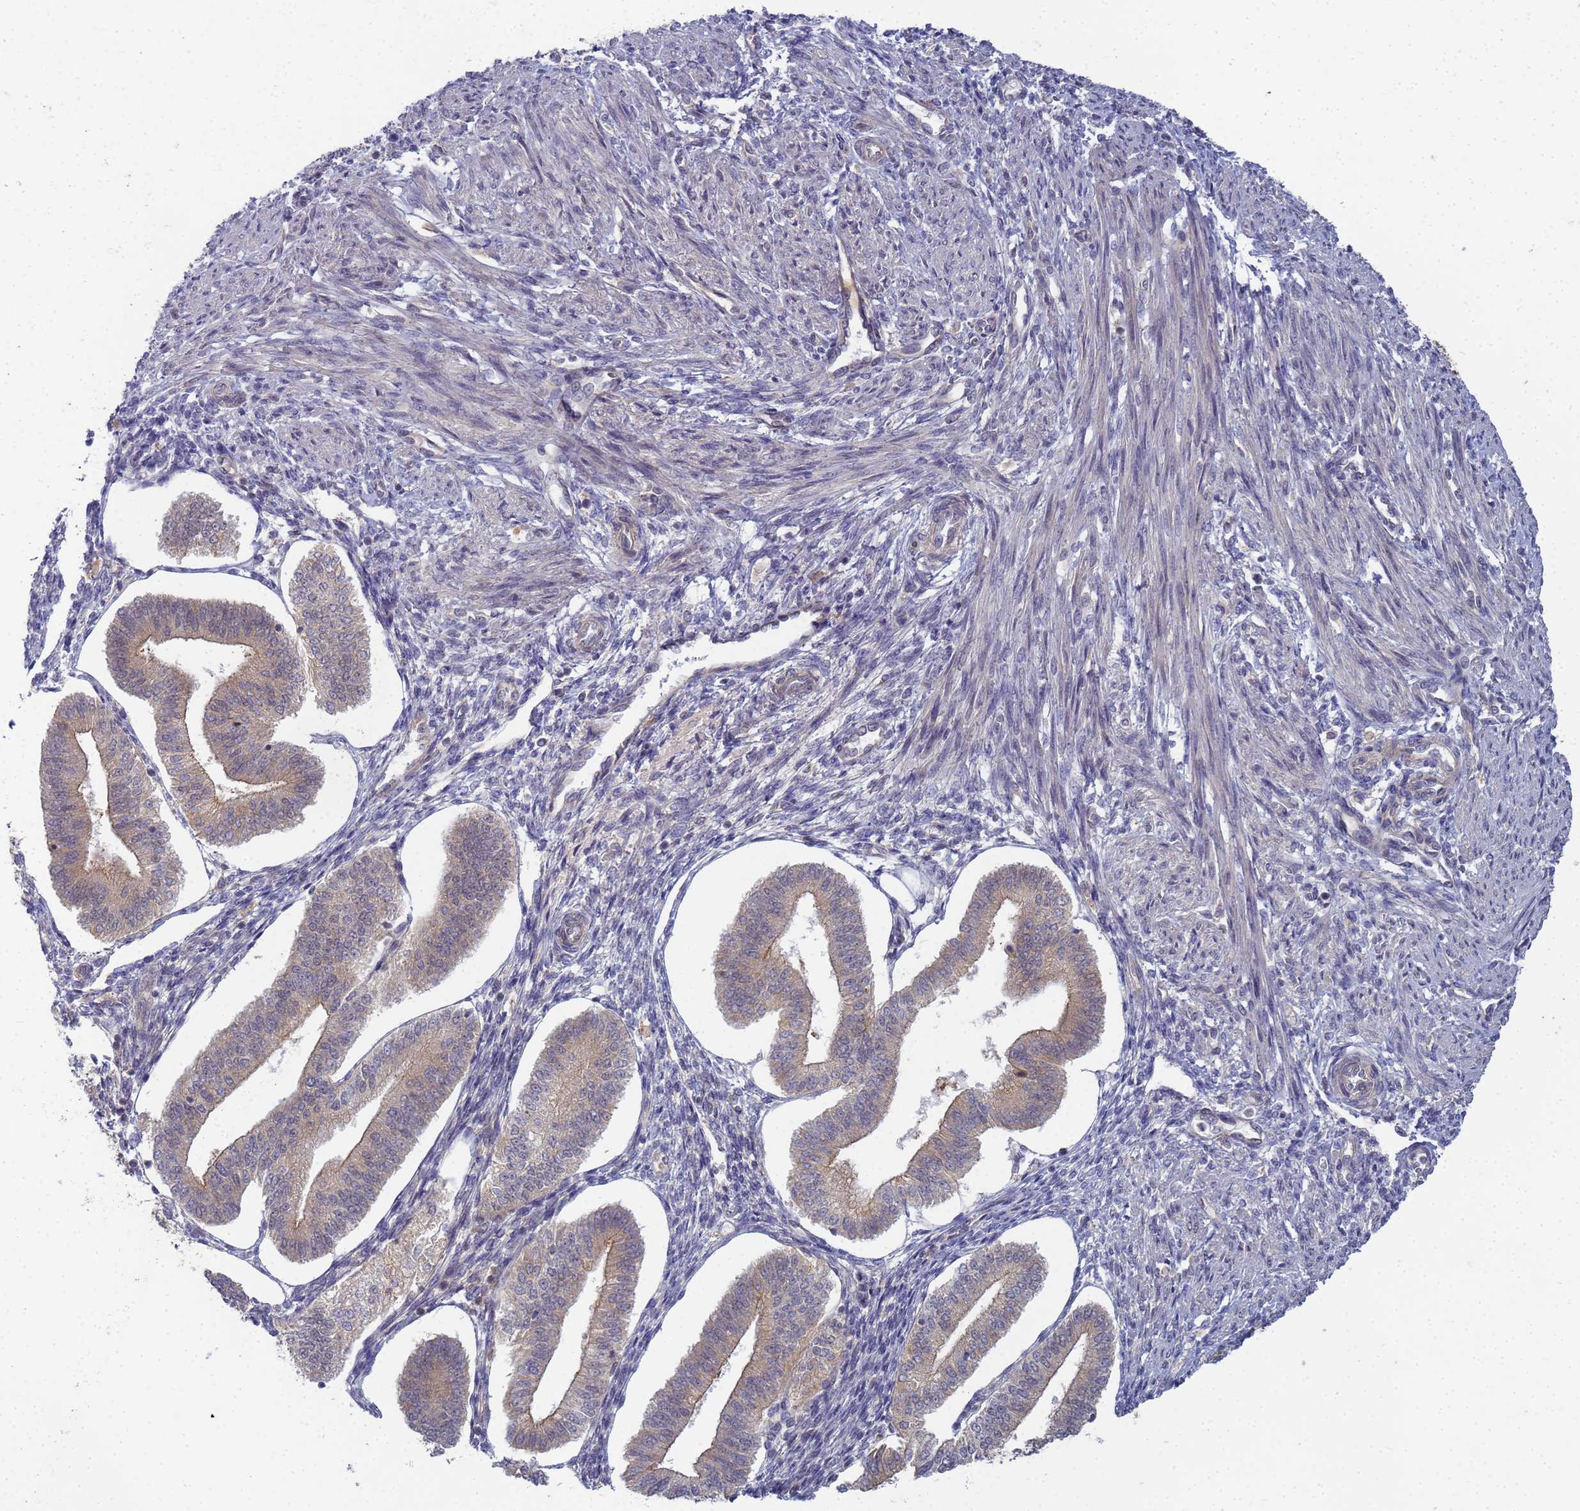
{"staining": {"intensity": "weak", "quantity": "25%-75%", "location": "cytoplasmic/membranous,nuclear"}, "tissue": "endometrium", "cell_type": "Cells in endometrial stroma", "image_type": "normal", "snomed": [{"axis": "morphology", "description": "Normal tissue, NOS"}, {"axis": "topography", "description": "Endometrium"}], "caption": "Brown immunohistochemical staining in normal endometrium demonstrates weak cytoplasmic/membranous,nuclear positivity in about 25%-75% of cells in endometrial stroma.", "gene": "SHARPIN", "patient": {"sex": "female", "age": 34}}